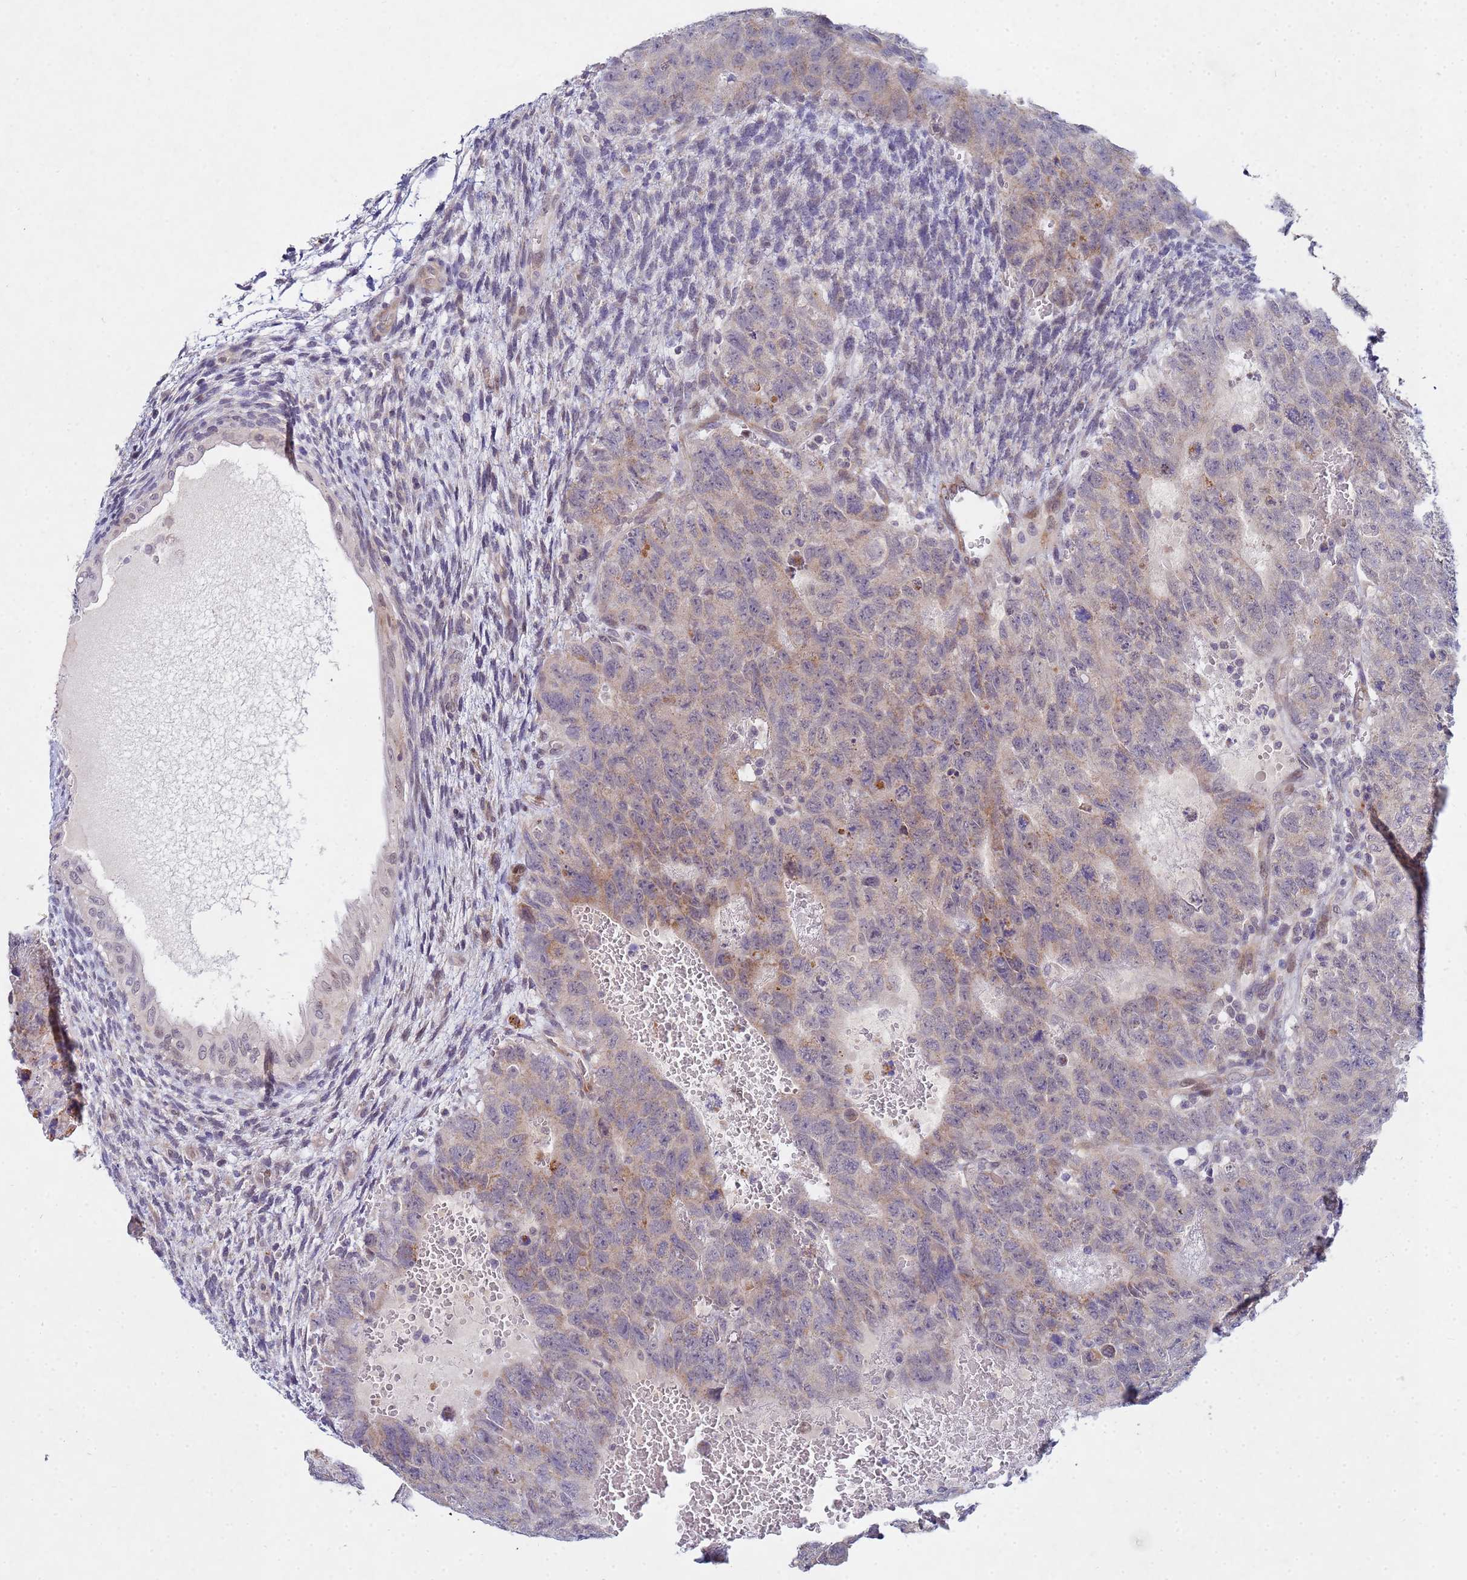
{"staining": {"intensity": "moderate", "quantity": "<25%", "location": "cytoplasmic/membranous"}, "tissue": "testis cancer", "cell_type": "Tumor cells", "image_type": "cancer", "snomed": [{"axis": "morphology", "description": "Carcinoma, Embryonal, NOS"}, {"axis": "topography", "description": "Testis"}], "caption": "Immunohistochemistry (IHC) of human testis embryonal carcinoma reveals low levels of moderate cytoplasmic/membranous positivity in about <25% of tumor cells. The protein of interest is shown in brown color, while the nuclei are stained blue.", "gene": "TNPO2", "patient": {"sex": "male", "age": 26}}